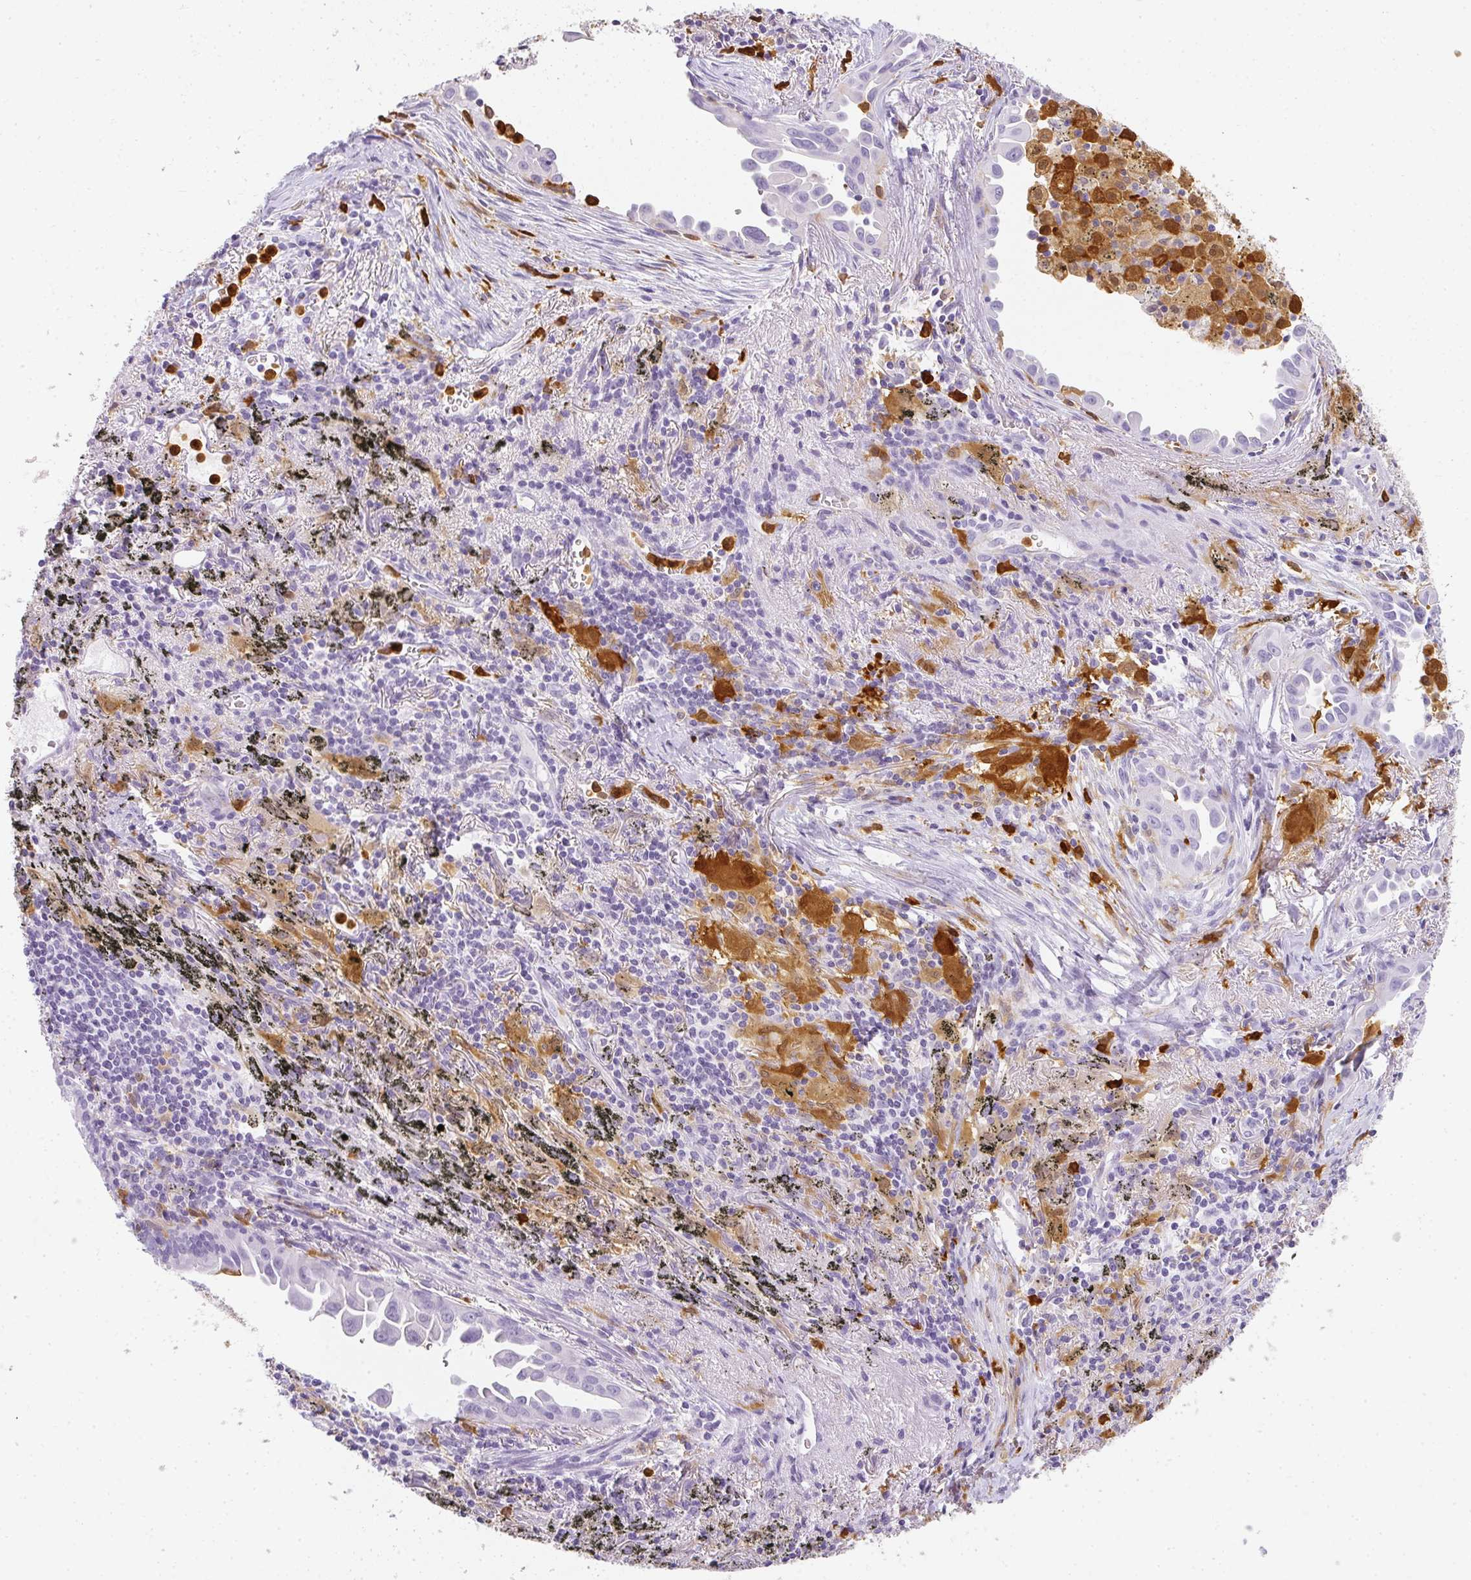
{"staining": {"intensity": "negative", "quantity": "none", "location": "none"}, "tissue": "lung cancer", "cell_type": "Tumor cells", "image_type": "cancer", "snomed": [{"axis": "morphology", "description": "Adenocarcinoma, NOS"}, {"axis": "topography", "description": "Lung"}], "caption": "The image shows no staining of tumor cells in adenocarcinoma (lung).", "gene": "HK3", "patient": {"sex": "male", "age": 68}}